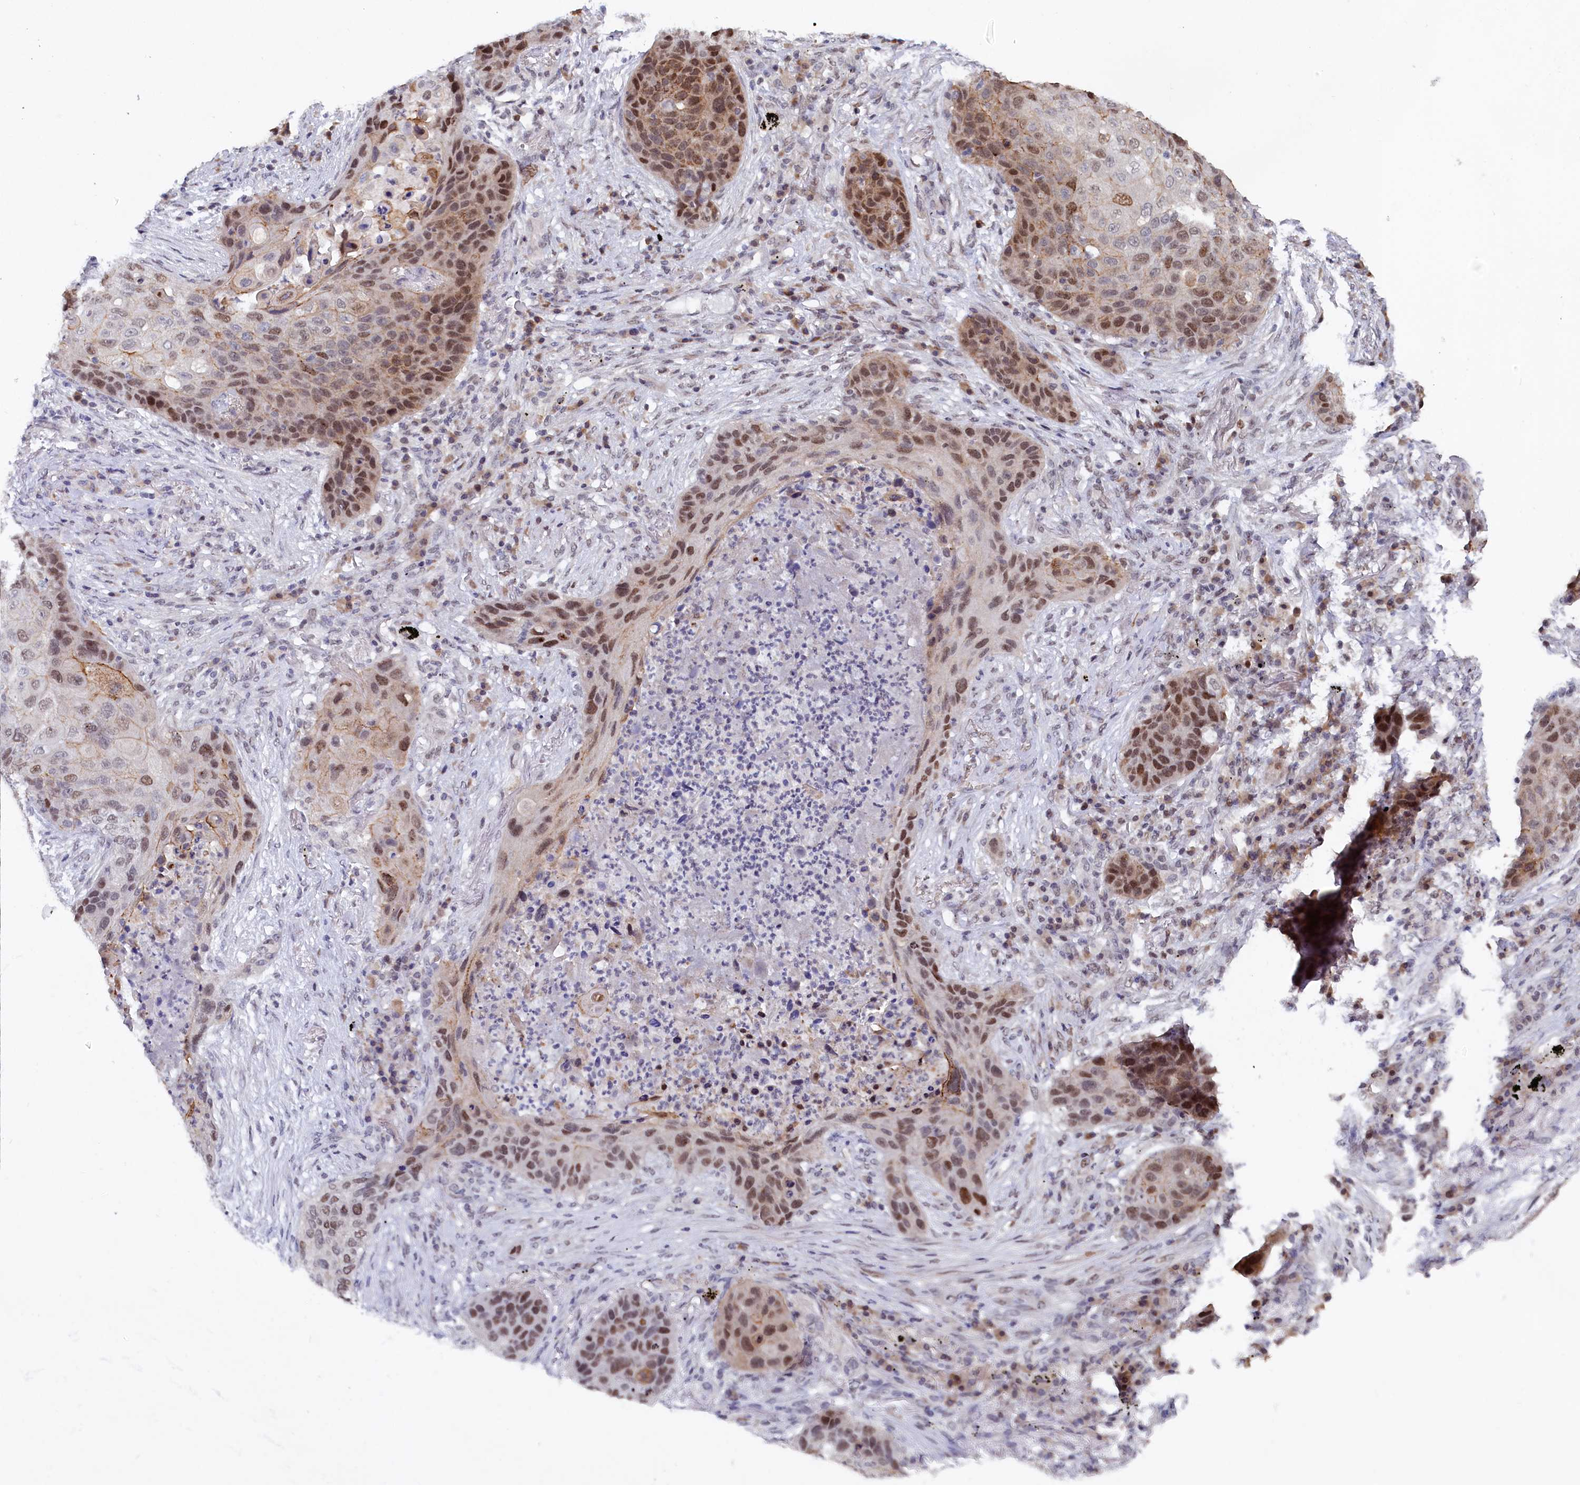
{"staining": {"intensity": "moderate", "quantity": "25%-75%", "location": "cytoplasmic/membranous,nuclear"}, "tissue": "lung cancer", "cell_type": "Tumor cells", "image_type": "cancer", "snomed": [{"axis": "morphology", "description": "Squamous cell carcinoma, NOS"}, {"axis": "topography", "description": "Lung"}], "caption": "Immunohistochemistry (IHC) (DAB (3,3'-diaminobenzidine)) staining of lung squamous cell carcinoma demonstrates moderate cytoplasmic/membranous and nuclear protein positivity in approximately 25%-75% of tumor cells.", "gene": "TIGD4", "patient": {"sex": "female", "age": 63}}